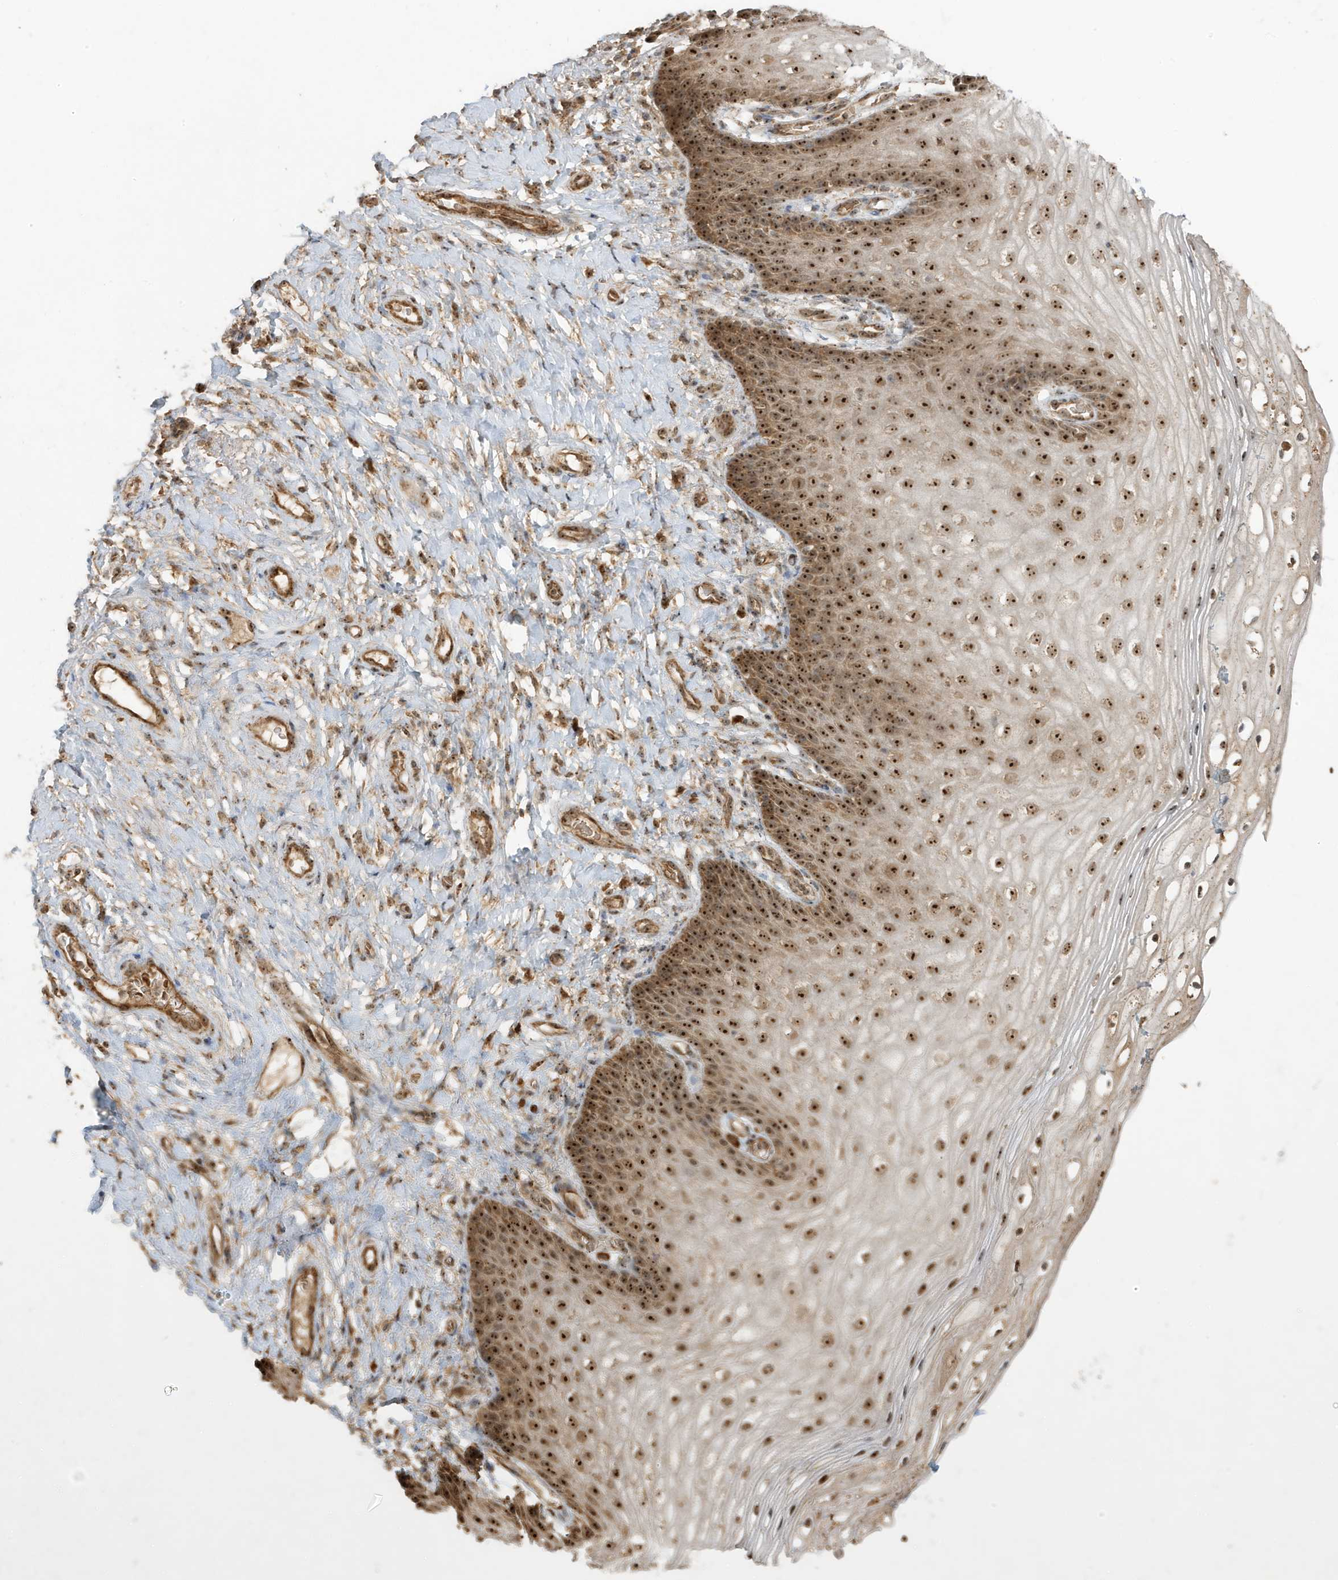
{"staining": {"intensity": "strong", "quantity": ">75%", "location": "nuclear"}, "tissue": "vagina", "cell_type": "Squamous epithelial cells", "image_type": "normal", "snomed": [{"axis": "morphology", "description": "Normal tissue, NOS"}, {"axis": "topography", "description": "Vagina"}], "caption": "Vagina stained for a protein (brown) demonstrates strong nuclear positive positivity in about >75% of squamous epithelial cells.", "gene": "ABCB9", "patient": {"sex": "female", "age": 60}}